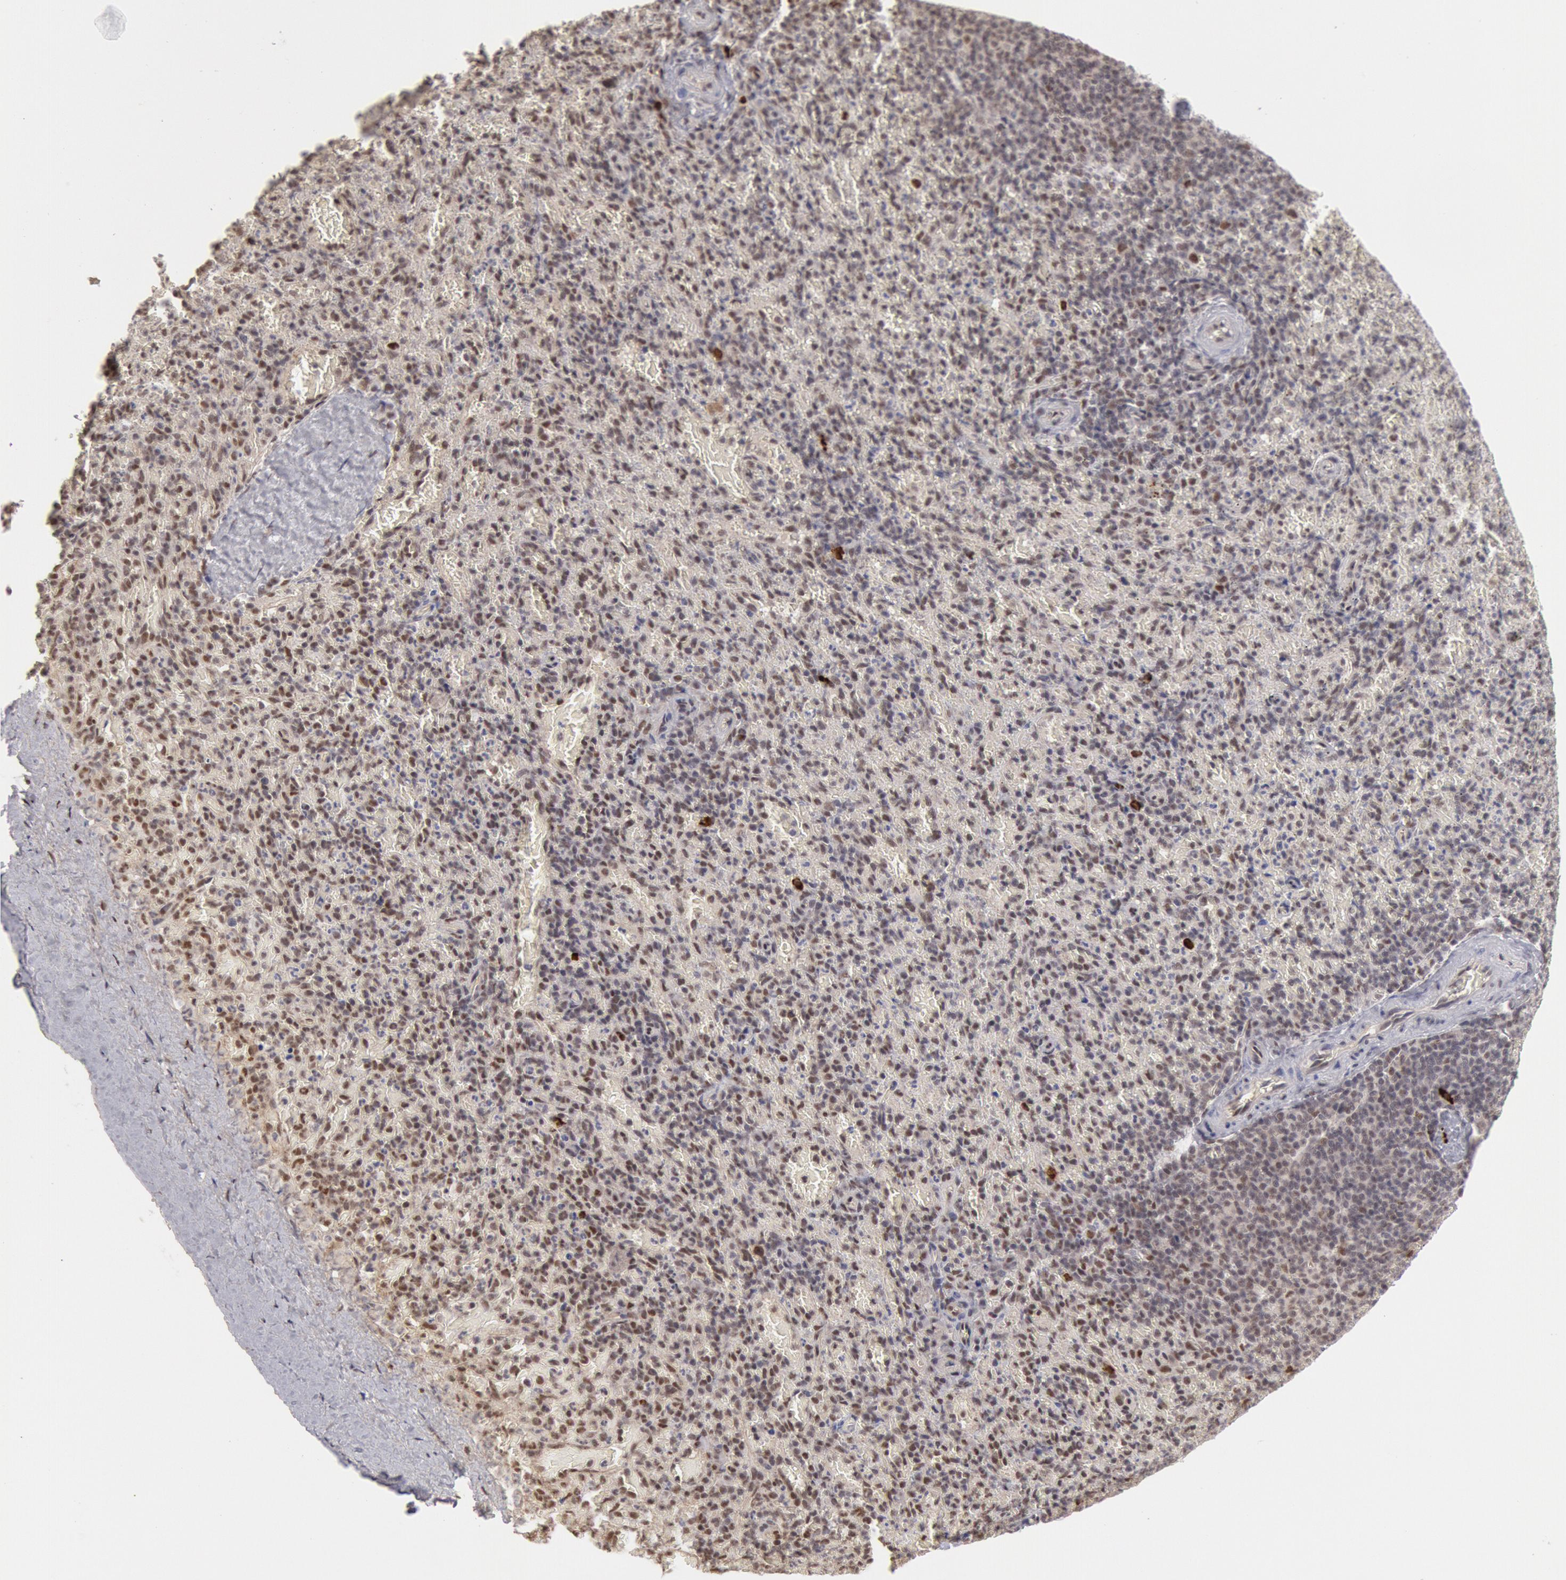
{"staining": {"intensity": "strong", "quantity": "<25%", "location": "cytoplasmic/membranous,nuclear"}, "tissue": "spleen", "cell_type": "Cells in red pulp", "image_type": "normal", "snomed": [{"axis": "morphology", "description": "Normal tissue, NOS"}, {"axis": "topography", "description": "Spleen"}], "caption": "Cells in red pulp demonstrate strong cytoplasmic/membranous,nuclear positivity in approximately <25% of cells in unremarkable spleen.", "gene": "PPP4R3B", "patient": {"sex": "female", "age": 50}}